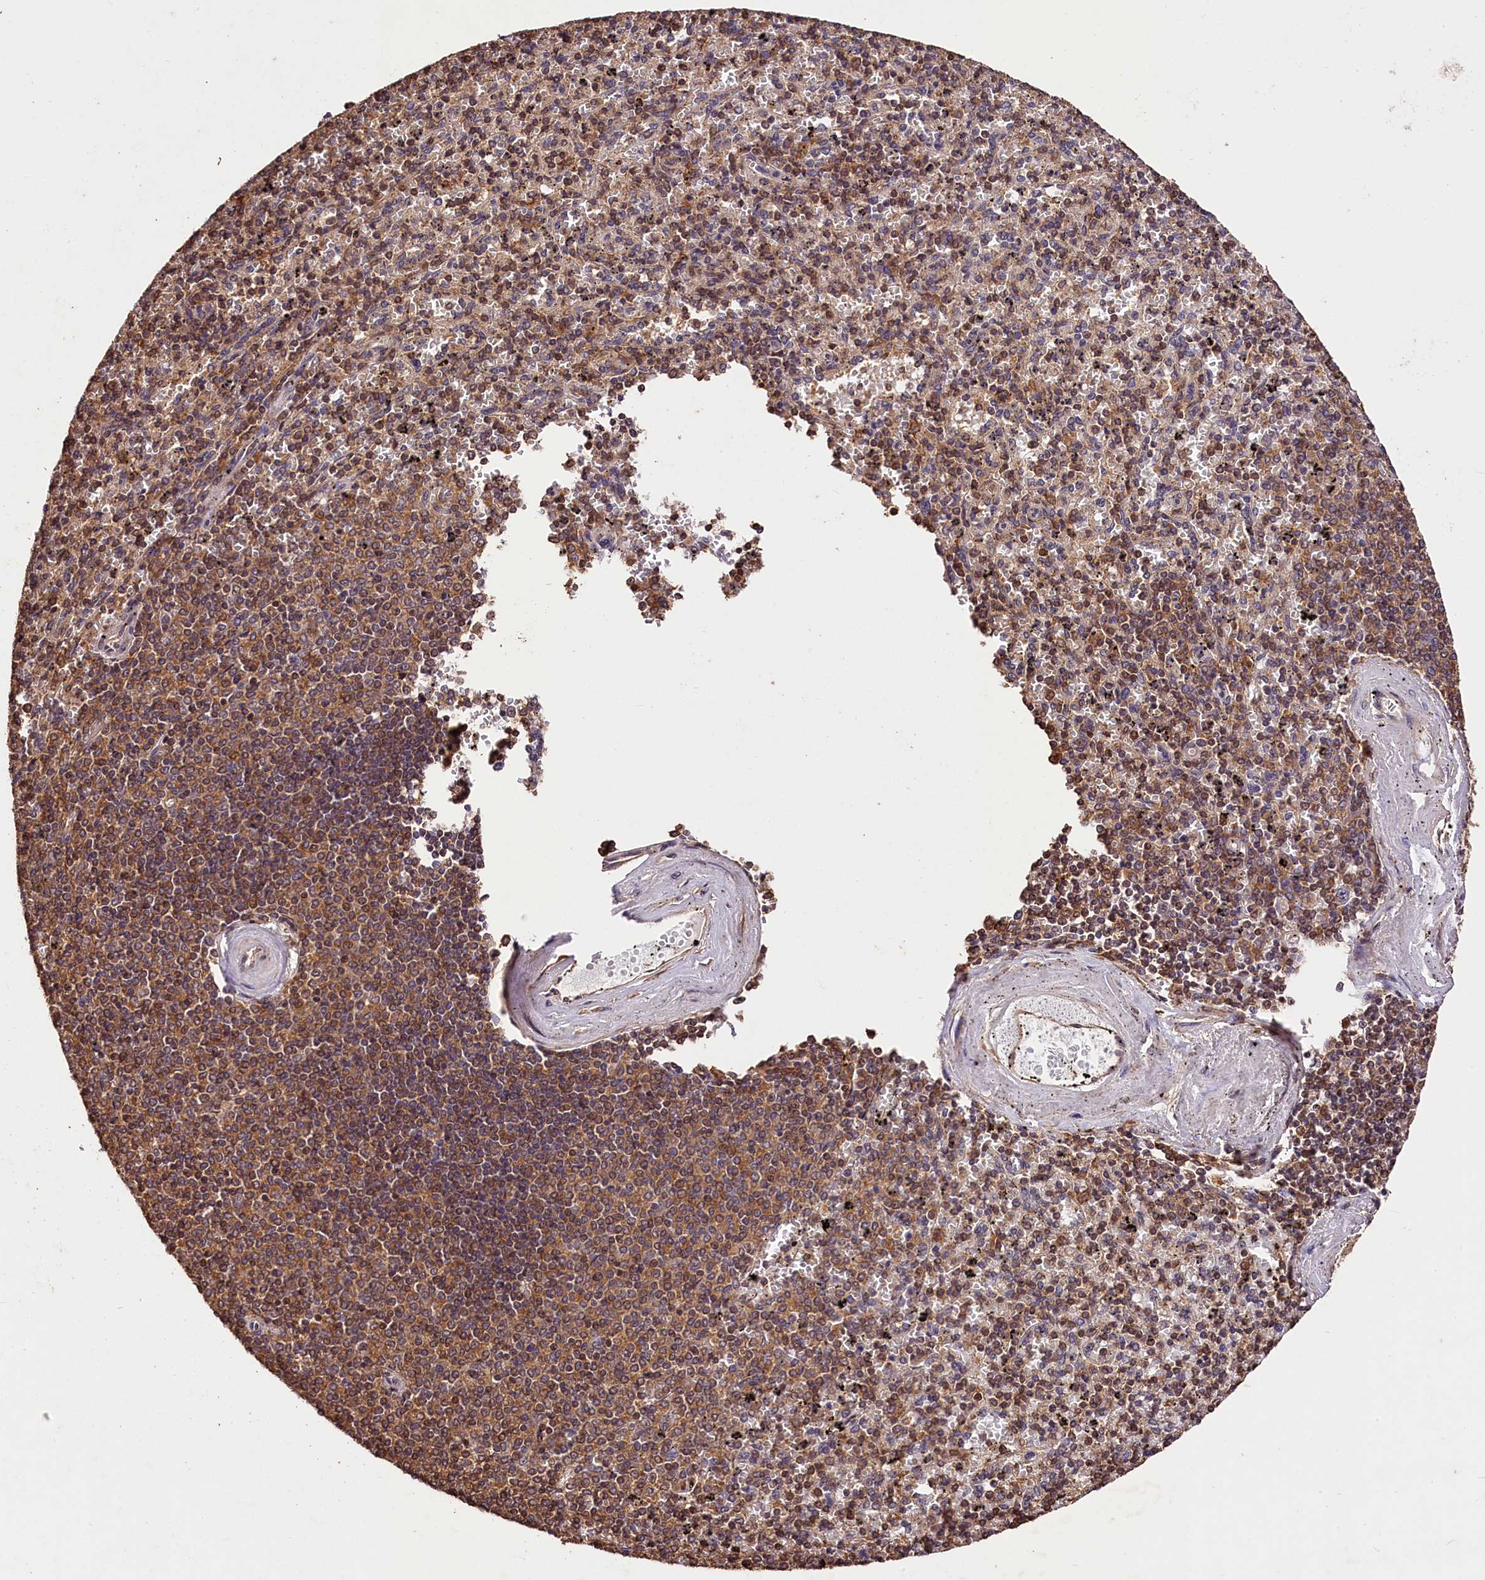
{"staining": {"intensity": "moderate", "quantity": "25%-75%", "location": "cytoplasmic/membranous,nuclear"}, "tissue": "spleen", "cell_type": "Cells in red pulp", "image_type": "normal", "snomed": [{"axis": "morphology", "description": "Normal tissue, NOS"}, {"axis": "topography", "description": "Spleen"}], "caption": "Cells in red pulp reveal medium levels of moderate cytoplasmic/membranous,nuclear expression in approximately 25%-75% of cells in unremarkable human spleen. (Brightfield microscopy of DAB IHC at high magnification).", "gene": "KPTN", "patient": {"sex": "male", "age": 82}}